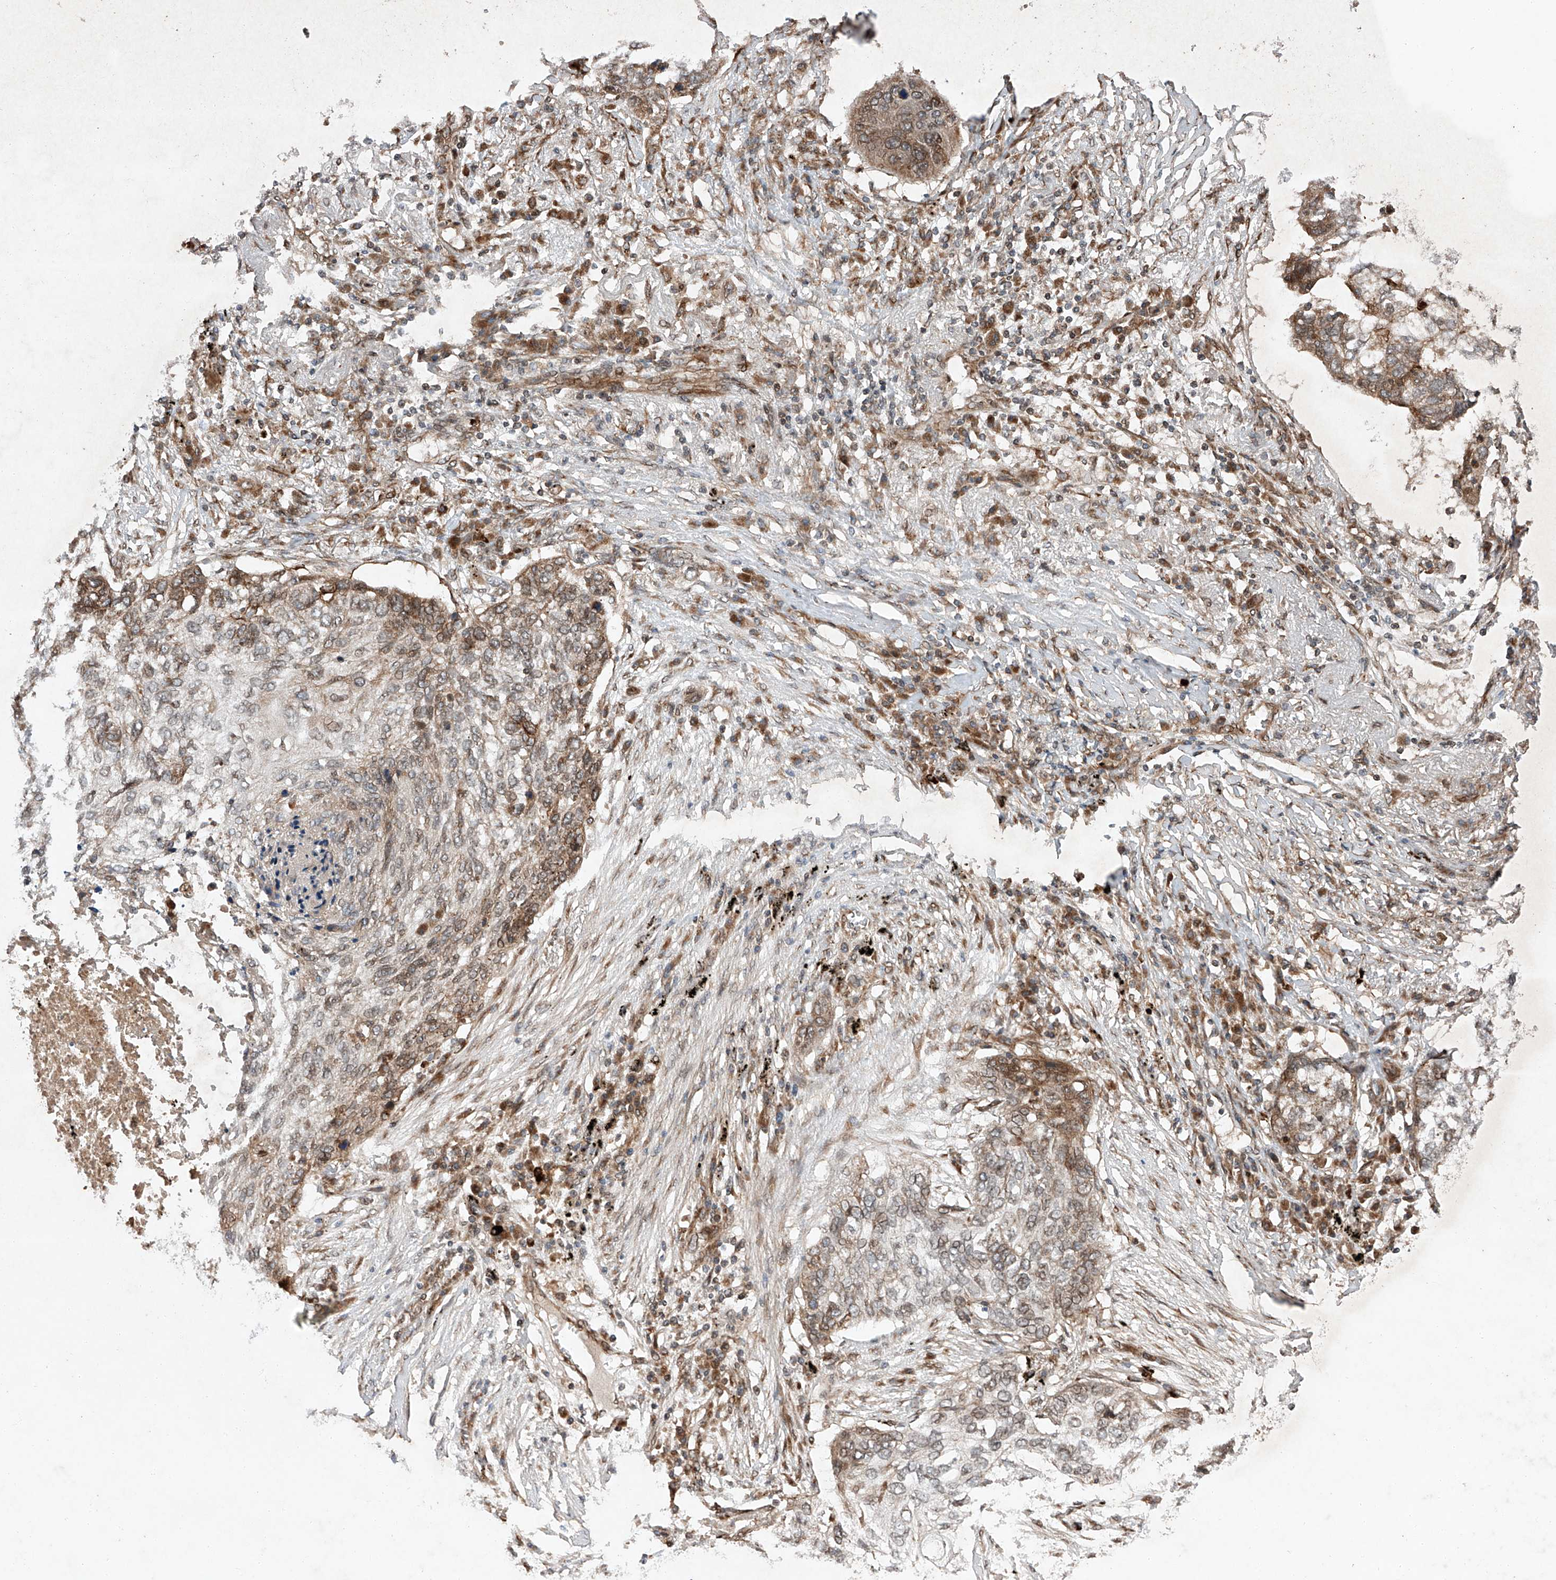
{"staining": {"intensity": "weak", "quantity": "<25%", "location": "cytoplasmic/membranous"}, "tissue": "lung cancer", "cell_type": "Tumor cells", "image_type": "cancer", "snomed": [{"axis": "morphology", "description": "Squamous cell carcinoma, NOS"}, {"axis": "topography", "description": "Lung"}], "caption": "Lung cancer stained for a protein using immunohistochemistry (IHC) reveals no expression tumor cells.", "gene": "ZFP28", "patient": {"sex": "female", "age": 63}}